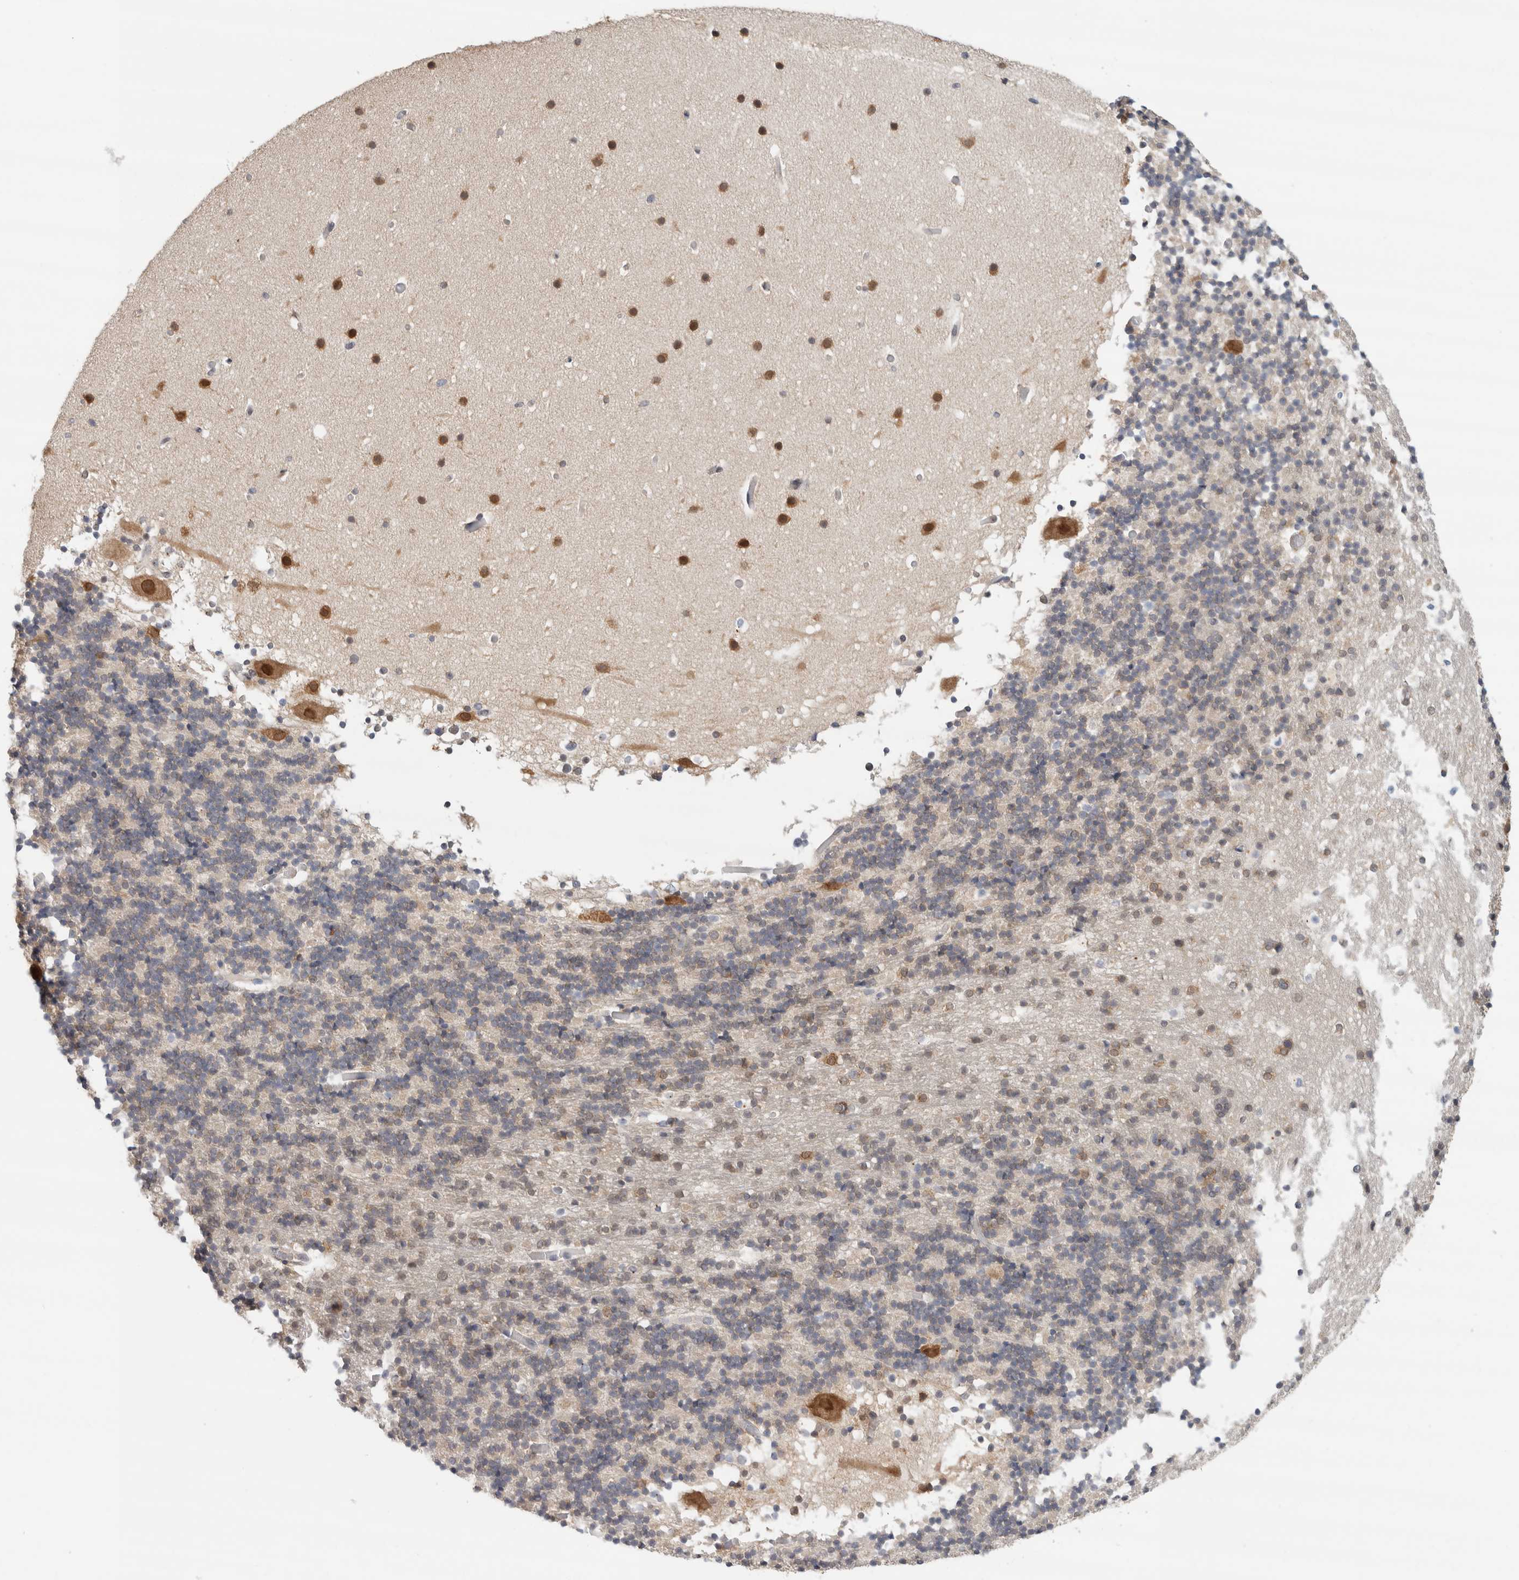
{"staining": {"intensity": "weak", "quantity": "<25%", "location": "cytoplasmic/membranous"}, "tissue": "cerebellum", "cell_type": "Cells in granular layer", "image_type": "normal", "snomed": [{"axis": "morphology", "description": "Normal tissue, NOS"}, {"axis": "topography", "description": "Cerebellum"}], "caption": "Immunohistochemistry image of benign cerebellum: cerebellum stained with DAB shows no significant protein expression in cells in granular layer. (Brightfield microscopy of DAB immunohistochemistry at high magnification).", "gene": "EIF4G3", "patient": {"sex": "male", "age": 57}}